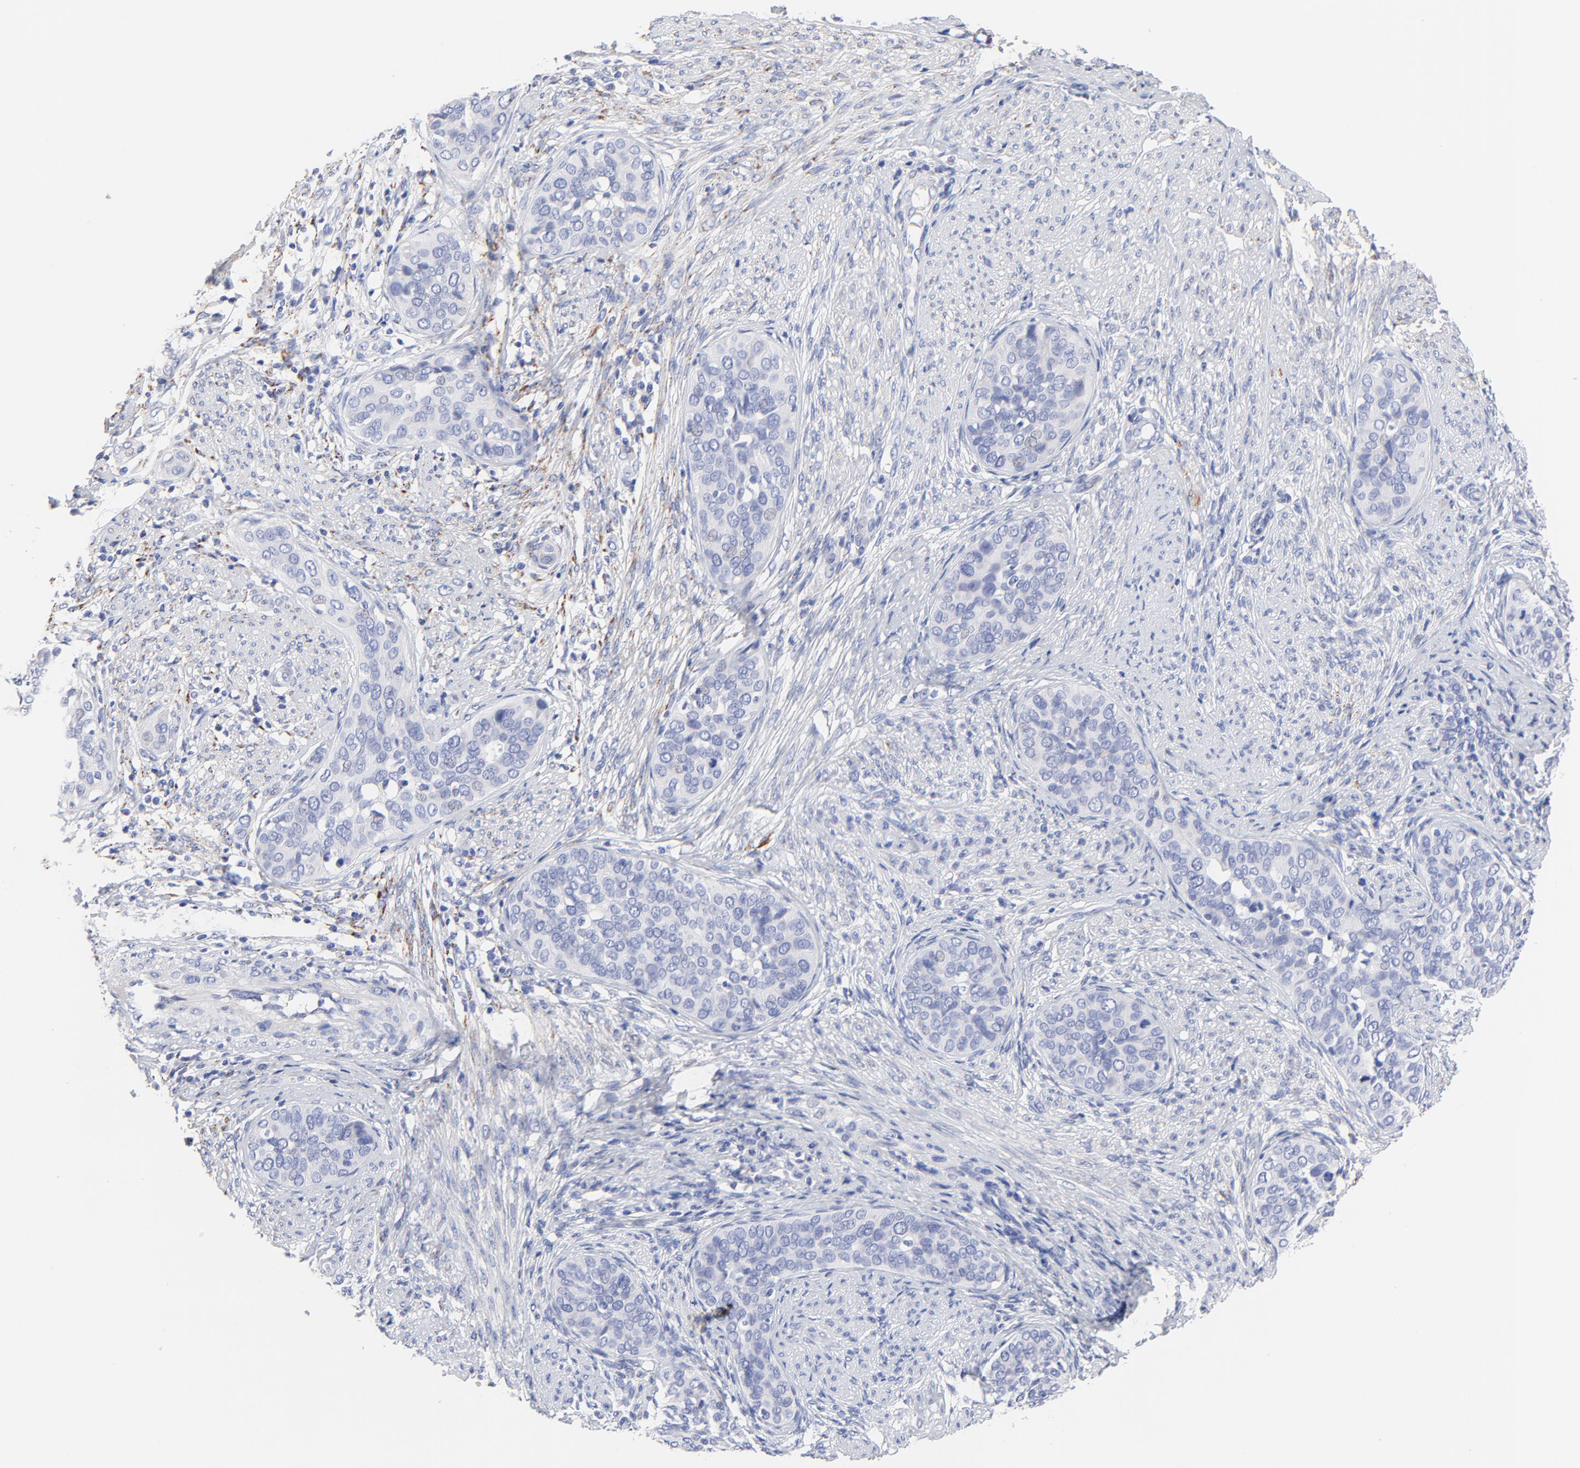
{"staining": {"intensity": "negative", "quantity": "none", "location": "none"}, "tissue": "cervical cancer", "cell_type": "Tumor cells", "image_type": "cancer", "snomed": [{"axis": "morphology", "description": "Squamous cell carcinoma, NOS"}, {"axis": "topography", "description": "Cervix"}], "caption": "Squamous cell carcinoma (cervical) was stained to show a protein in brown. There is no significant staining in tumor cells. (DAB immunohistochemistry (IHC) with hematoxylin counter stain).", "gene": "FBXO10", "patient": {"sex": "female", "age": 31}}